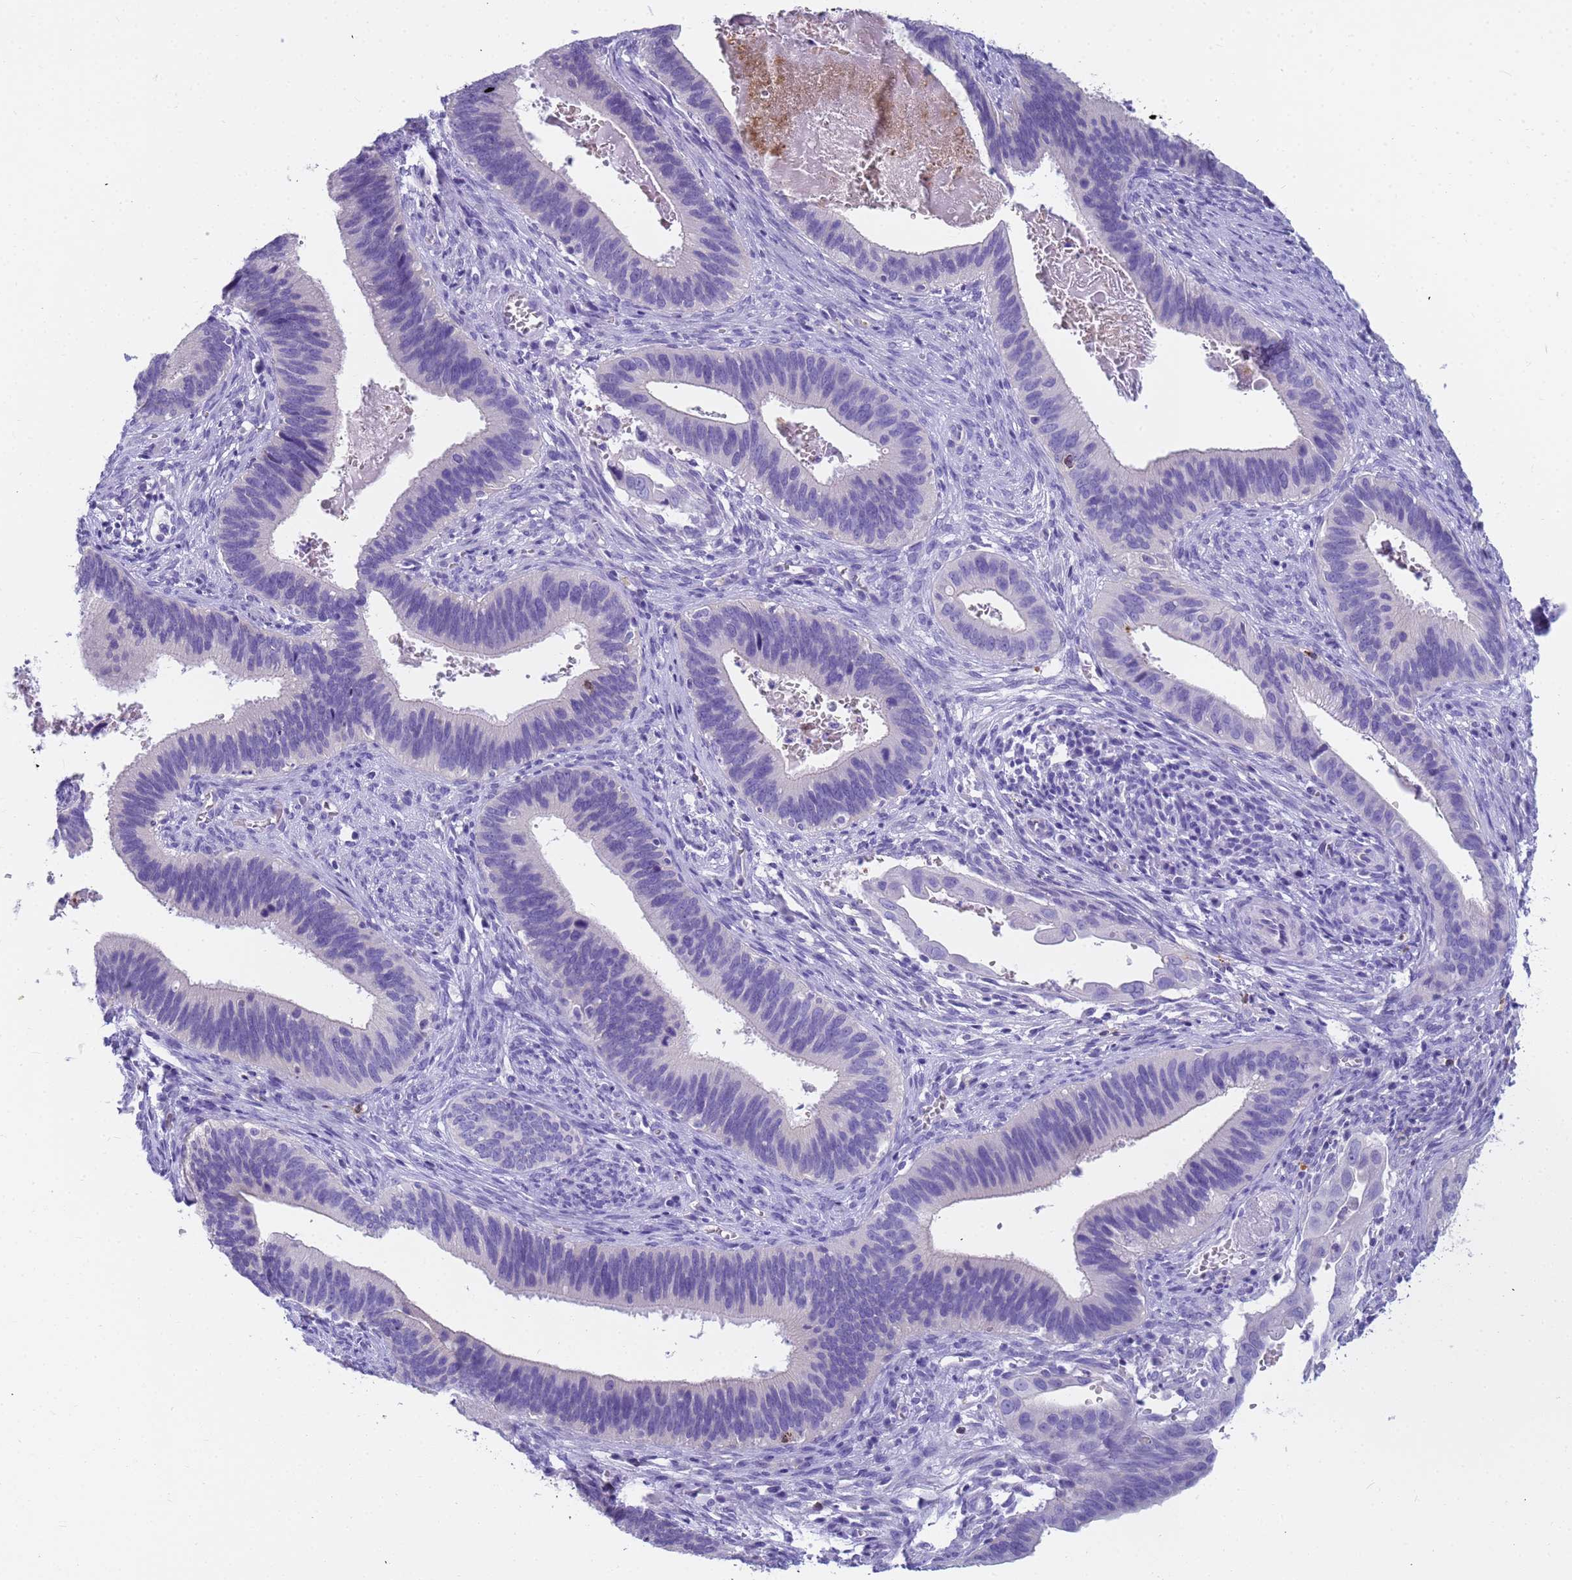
{"staining": {"intensity": "negative", "quantity": "none", "location": "none"}, "tissue": "cervical cancer", "cell_type": "Tumor cells", "image_type": "cancer", "snomed": [{"axis": "morphology", "description": "Adenocarcinoma, NOS"}, {"axis": "topography", "description": "Cervix"}], "caption": "Human cervical adenocarcinoma stained for a protein using IHC exhibits no positivity in tumor cells.", "gene": "RNASE2", "patient": {"sex": "female", "age": 42}}